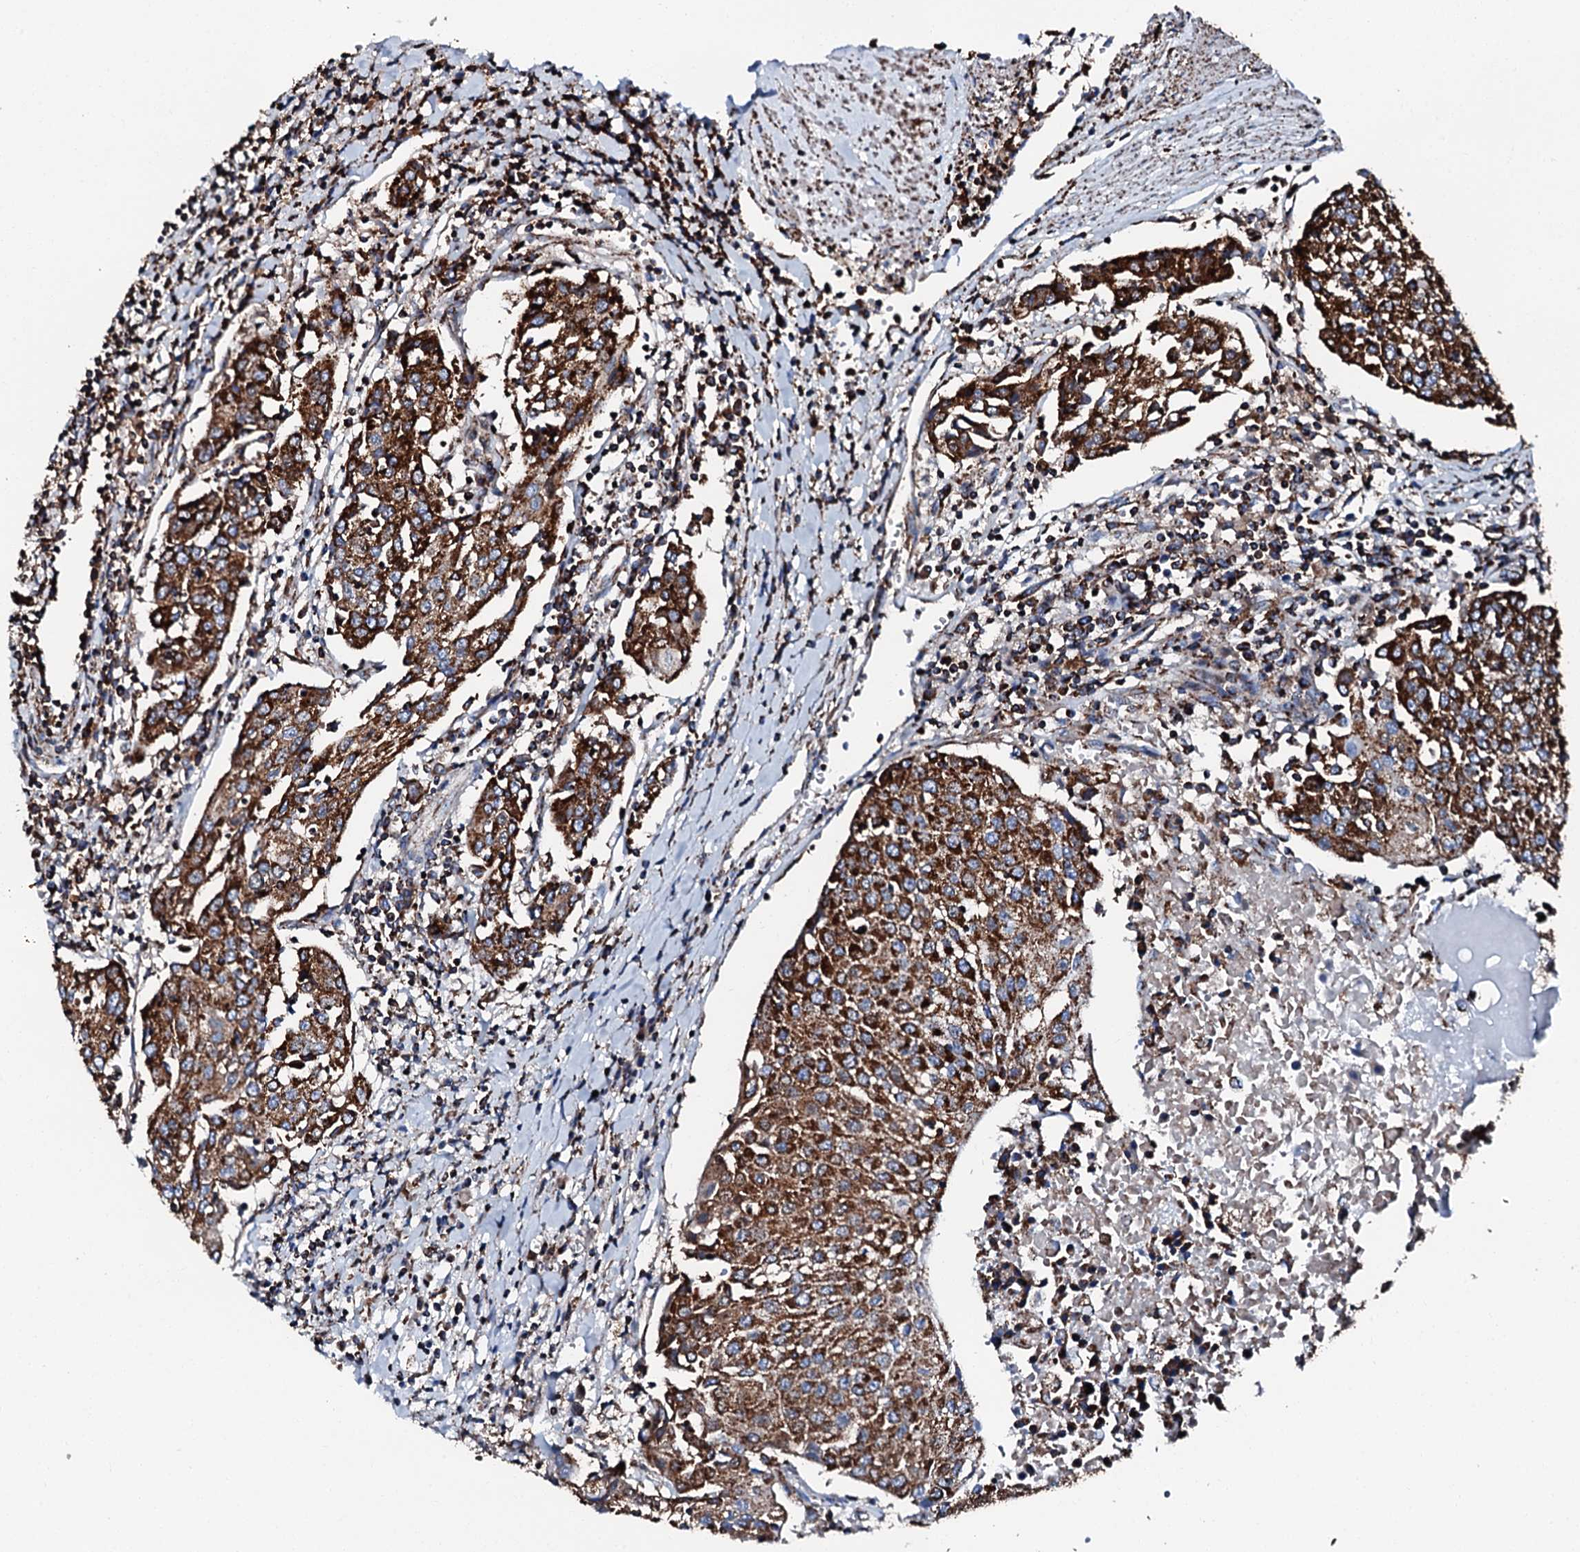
{"staining": {"intensity": "strong", "quantity": ">75%", "location": "cytoplasmic/membranous"}, "tissue": "urothelial cancer", "cell_type": "Tumor cells", "image_type": "cancer", "snomed": [{"axis": "morphology", "description": "Urothelial carcinoma, High grade"}, {"axis": "topography", "description": "Urinary bladder"}], "caption": "A micrograph of human urothelial cancer stained for a protein shows strong cytoplasmic/membranous brown staining in tumor cells.", "gene": "HADH", "patient": {"sex": "female", "age": 85}}